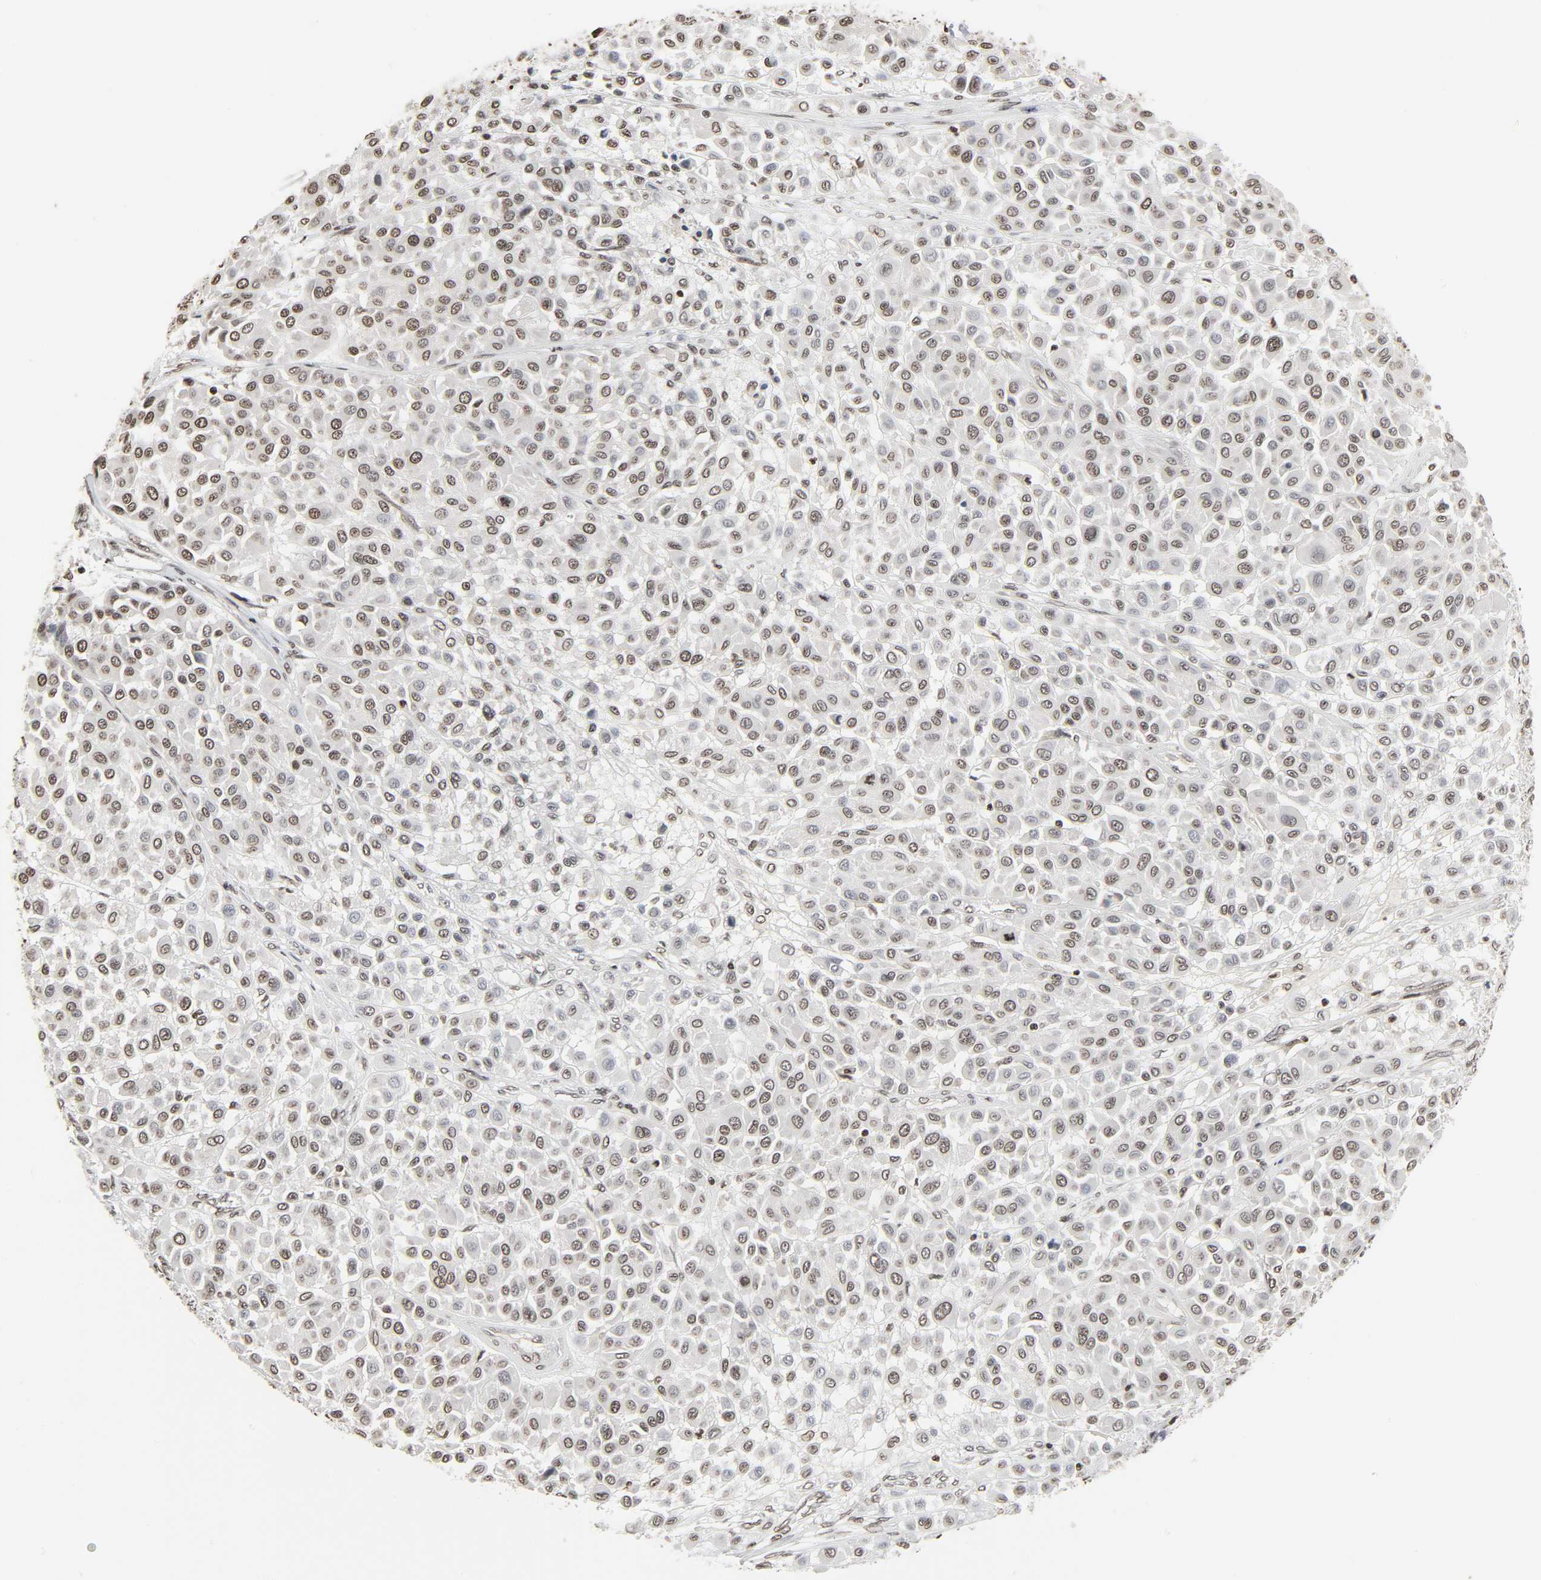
{"staining": {"intensity": "weak", "quantity": ">75%", "location": "nuclear"}, "tissue": "melanoma", "cell_type": "Tumor cells", "image_type": "cancer", "snomed": [{"axis": "morphology", "description": "Malignant melanoma, Metastatic site"}, {"axis": "topography", "description": "Soft tissue"}], "caption": "A low amount of weak nuclear expression is present in about >75% of tumor cells in melanoma tissue.", "gene": "ELAVL1", "patient": {"sex": "male", "age": 41}}